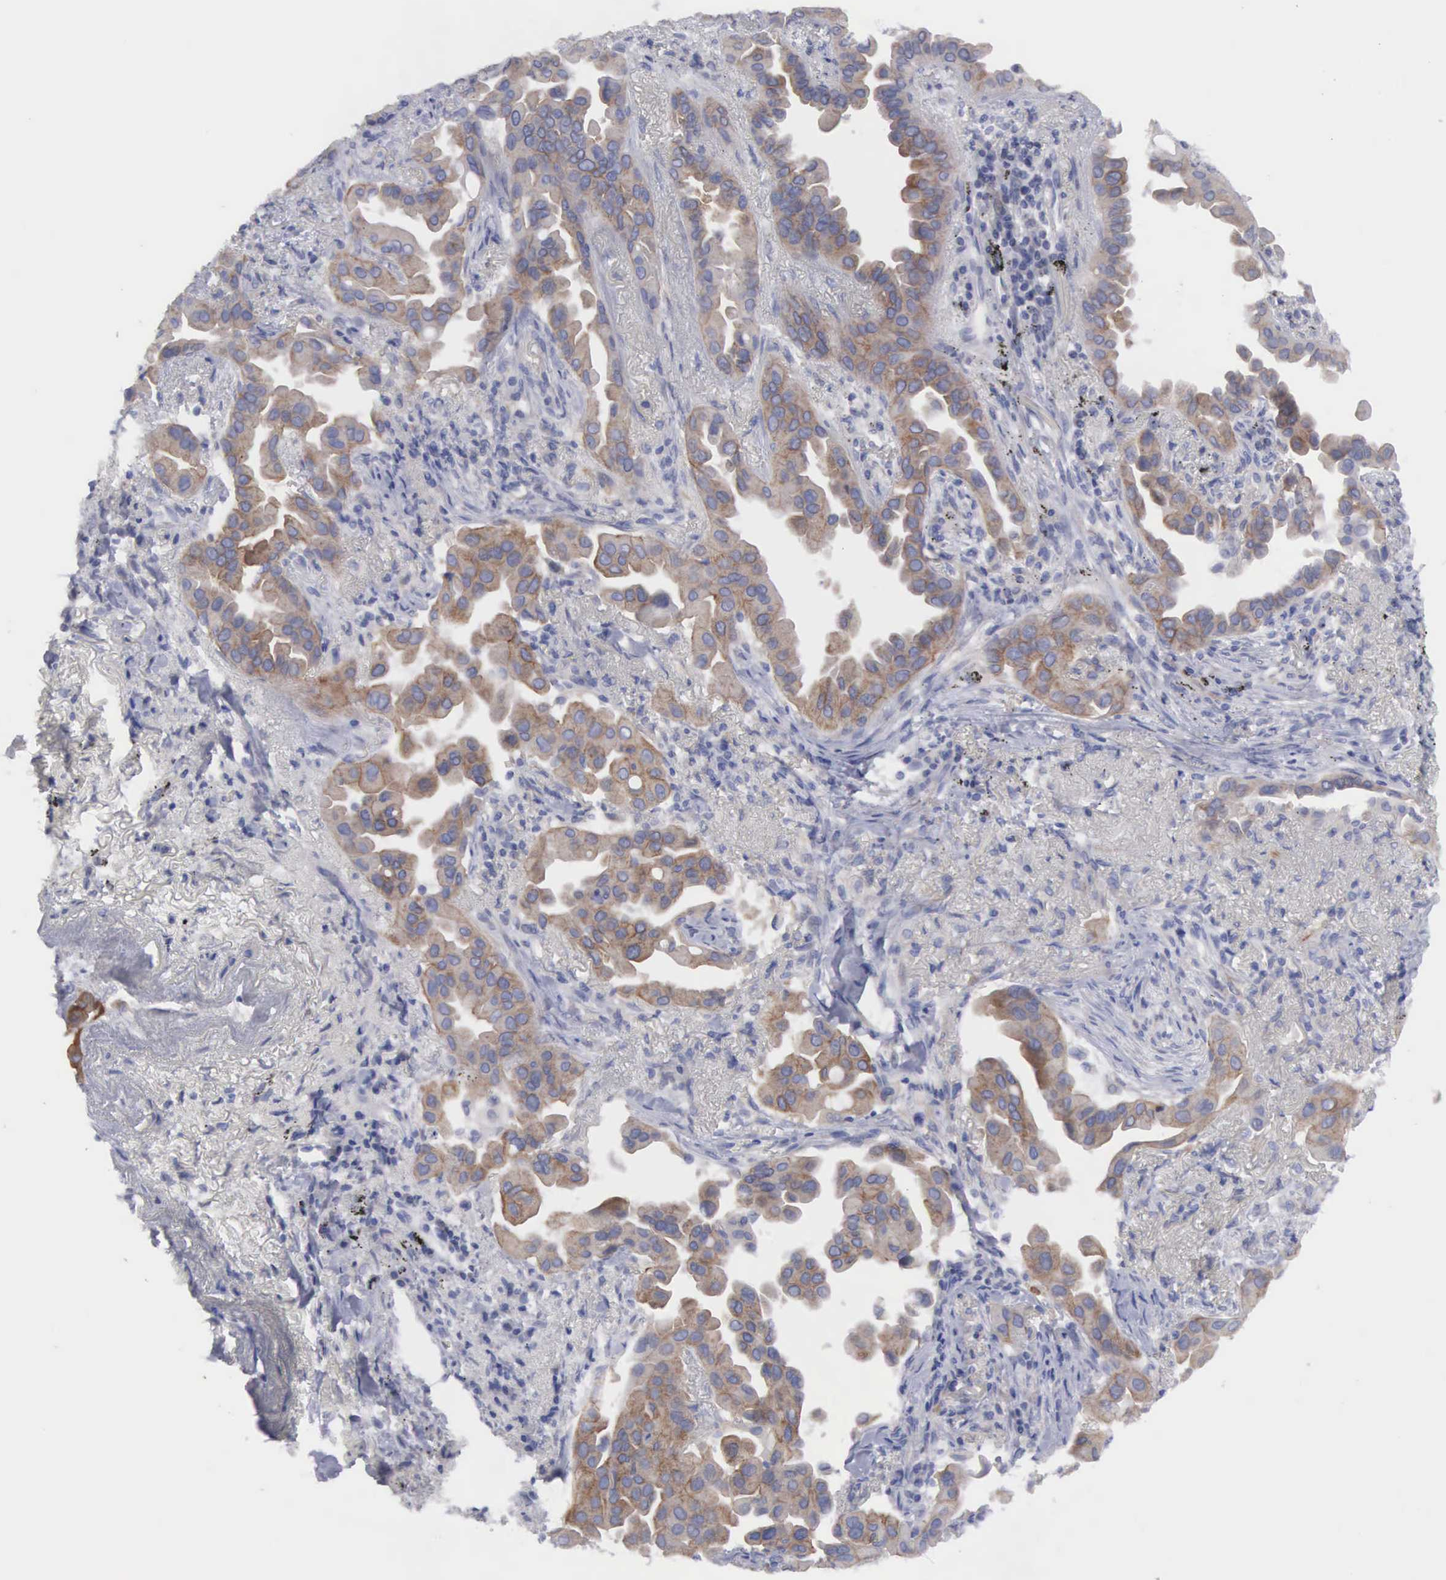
{"staining": {"intensity": "moderate", "quantity": ">75%", "location": "cytoplasmic/membranous"}, "tissue": "lung cancer", "cell_type": "Tumor cells", "image_type": "cancer", "snomed": [{"axis": "morphology", "description": "Adenocarcinoma, NOS"}, {"axis": "topography", "description": "Lung"}], "caption": "High-magnification brightfield microscopy of lung cancer (adenocarcinoma) stained with DAB (3,3'-diaminobenzidine) (brown) and counterstained with hematoxylin (blue). tumor cells exhibit moderate cytoplasmic/membranous expression is seen in about>75% of cells. The staining was performed using DAB, with brown indicating positive protein expression. Nuclei are stained blue with hematoxylin.", "gene": "CEP170B", "patient": {"sex": "male", "age": 68}}